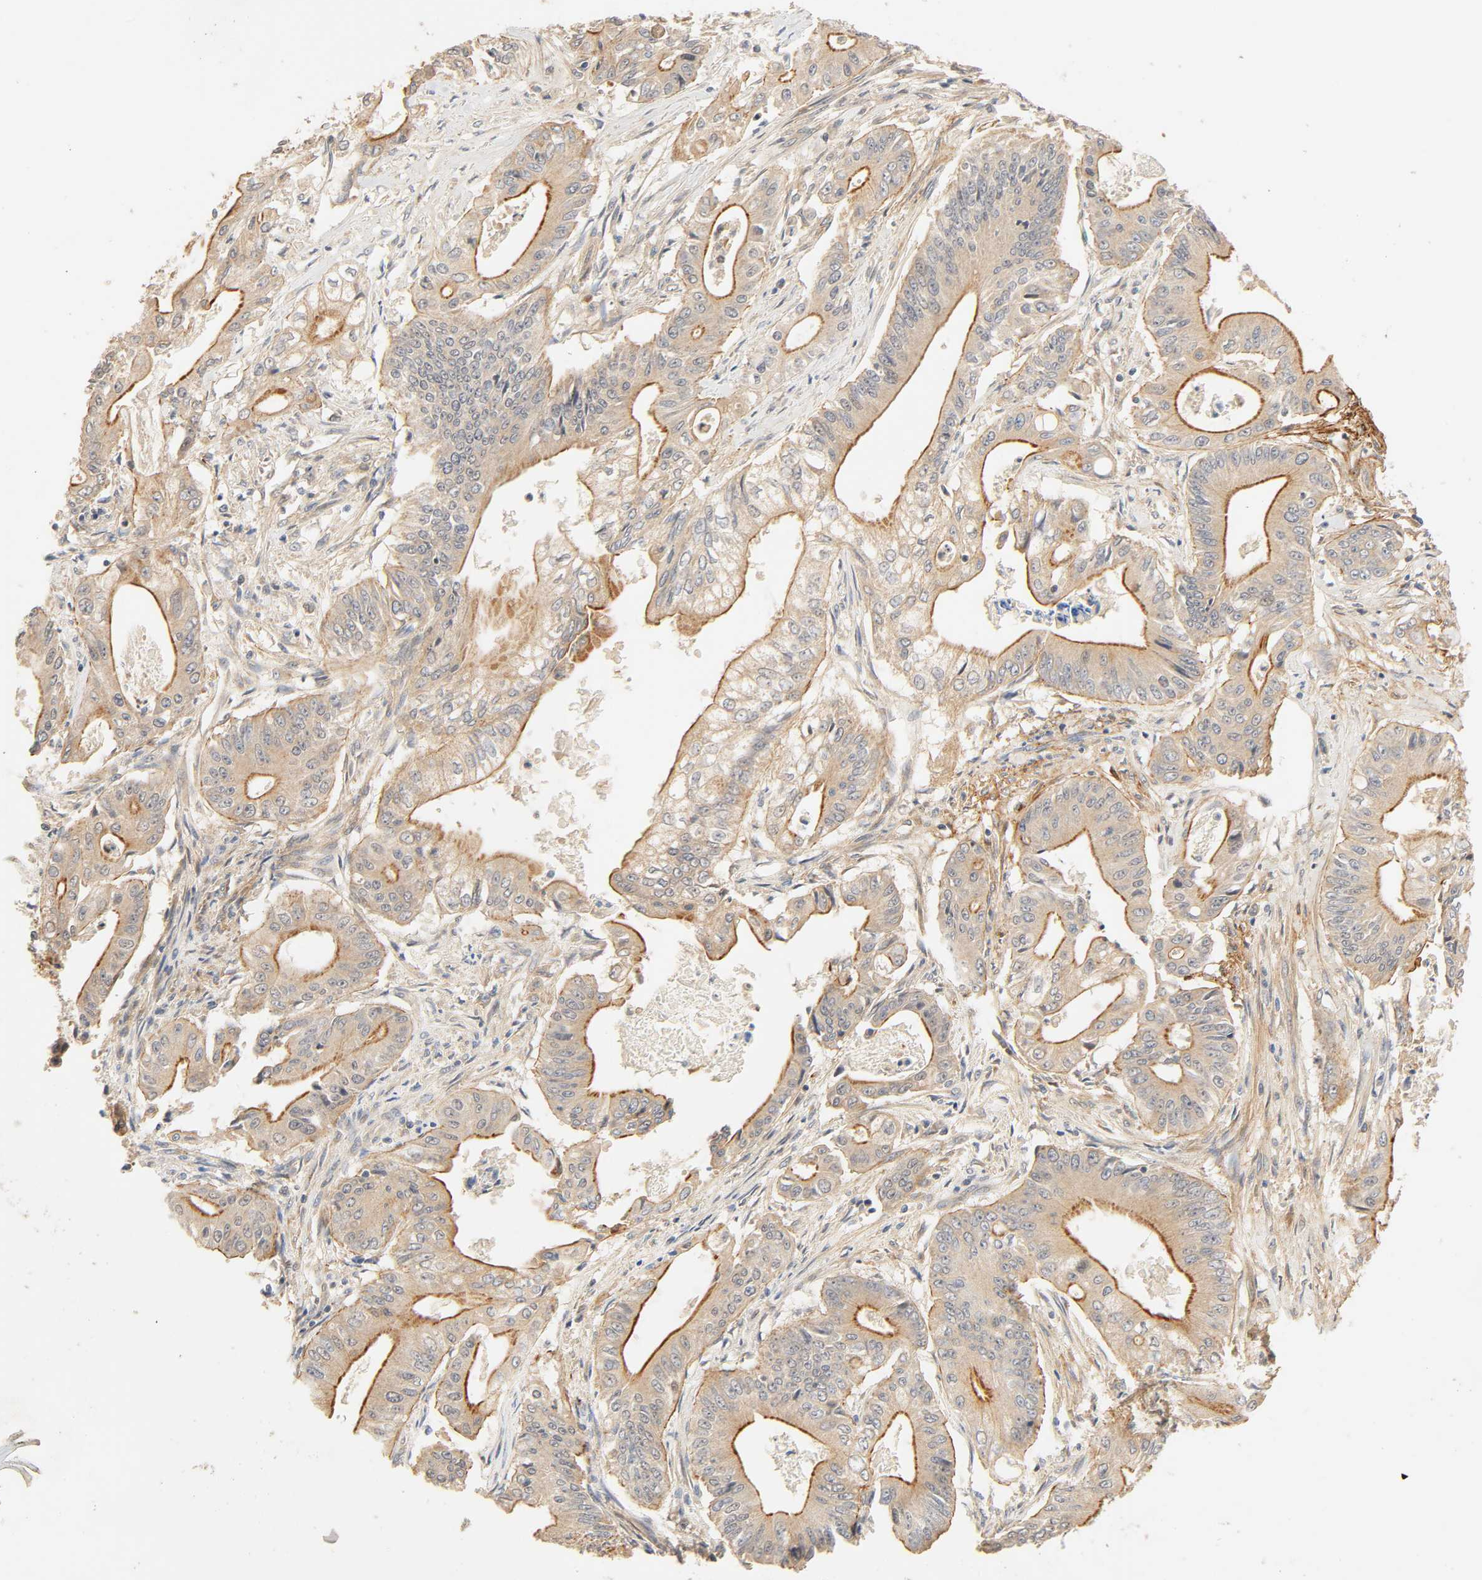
{"staining": {"intensity": "weak", "quantity": ">75%", "location": "cytoplasmic/membranous"}, "tissue": "pancreatic cancer", "cell_type": "Tumor cells", "image_type": "cancer", "snomed": [{"axis": "morphology", "description": "Normal tissue, NOS"}, {"axis": "topography", "description": "Lymph node"}], "caption": "Immunohistochemical staining of human pancreatic cancer shows low levels of weak cytoplasmic/membranous protein staining in approximately >75% of tumor cells.", "gene": "CACNA1G", "patient": {"sex": "male", "age": 62}}